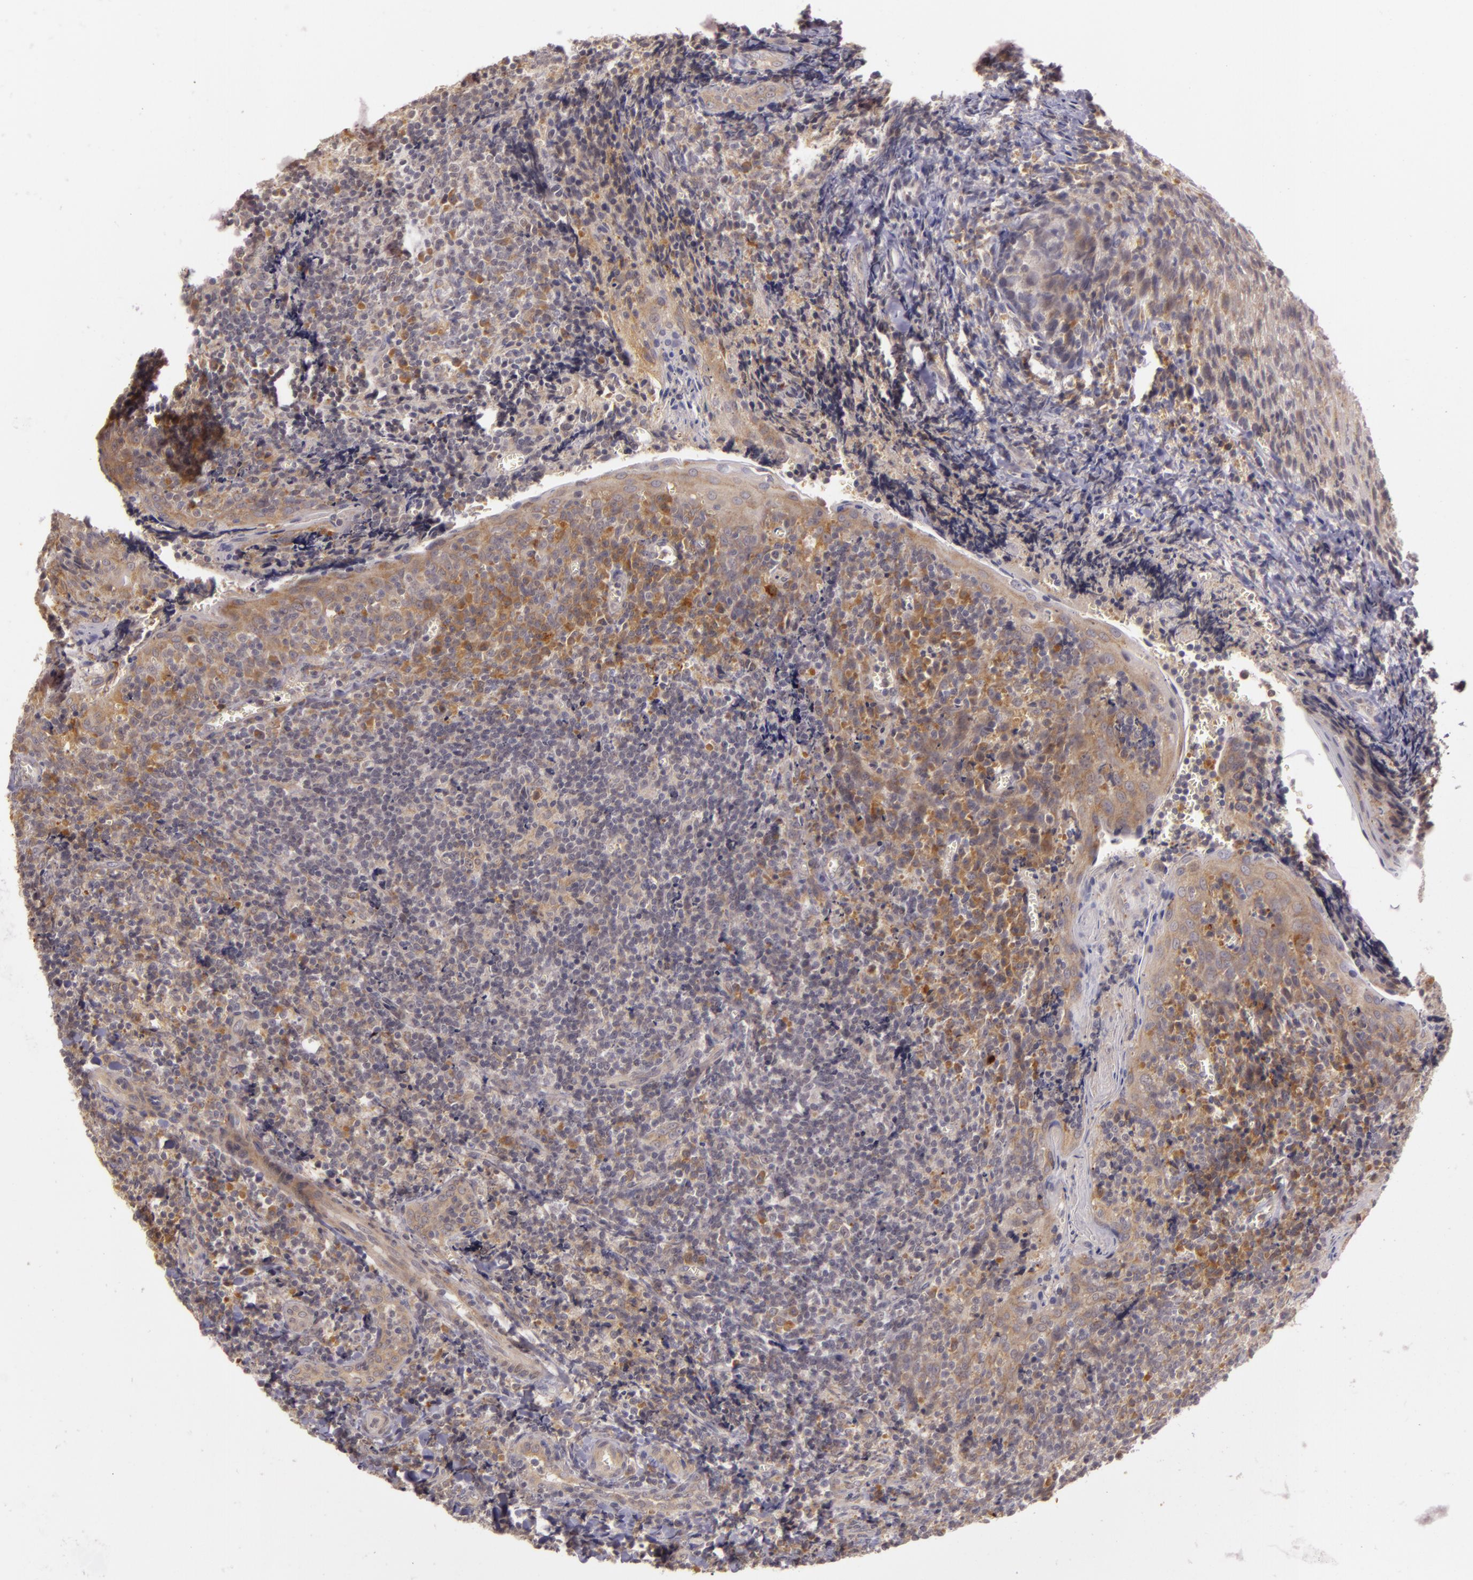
{"staining": {"intensity": "negative", "quantity": "none", "location": "none"}, "tissue": "tonsil", "cell_type": "Germinal center cells", "image_type": "normal", "snomed": [{"axis": "morphology", "description": "Normal tissue, NOS"}, {"axis": "topography", "description": "Tonsil"}], "caption": "Immunohistochemistry (IHC) of normal tonsil demonstrates no positivity in germinal center cells. (DAB IHC visualized using brightfield microscopy, high magnification).", "gene": "PPP1R3F", "patient": {"sex": "male", "age": 20}}